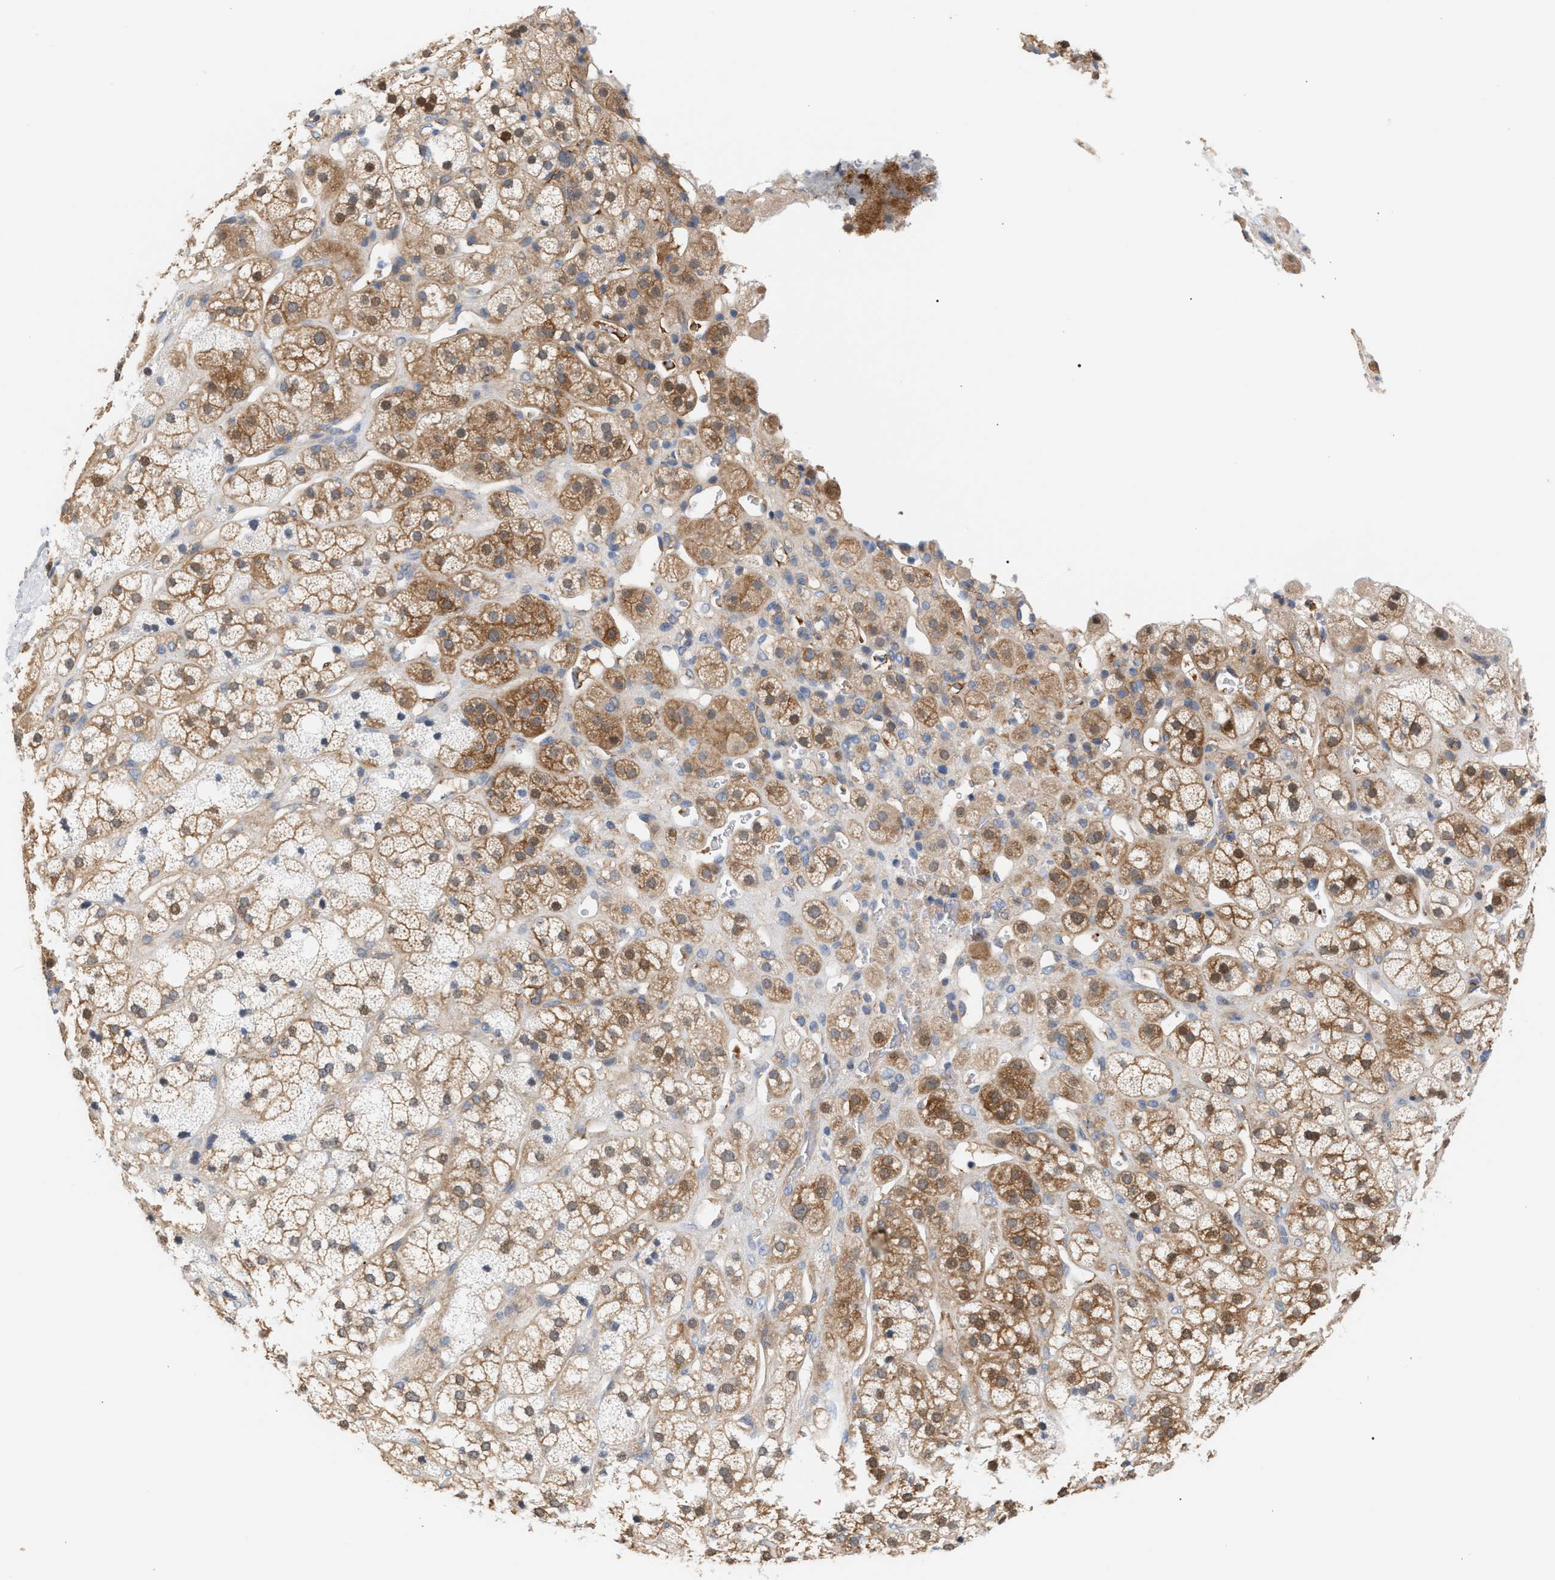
{"staining": {"intensity": "moderate", "quantity": "25%-75%", "location": "cytoplasmic/membranous,nuclear"}, "tissue": "adrenal gland", "cell_type": "Glandular cells", "image_type": "normal", "snomed": [{"axis": "morphology", "description": "Normal tissue, NOS"}, {"axis": "topography", "description": "Adrenal gland"}], "caption": "Protein expression analysis of benign adrenal gland reveals moderate cytoplasmic/membranous,nuclear expression in about 25%-75% of glandular cells.", "gene": "LRCH1", "patient": {"sex": "male", "age": 56}}